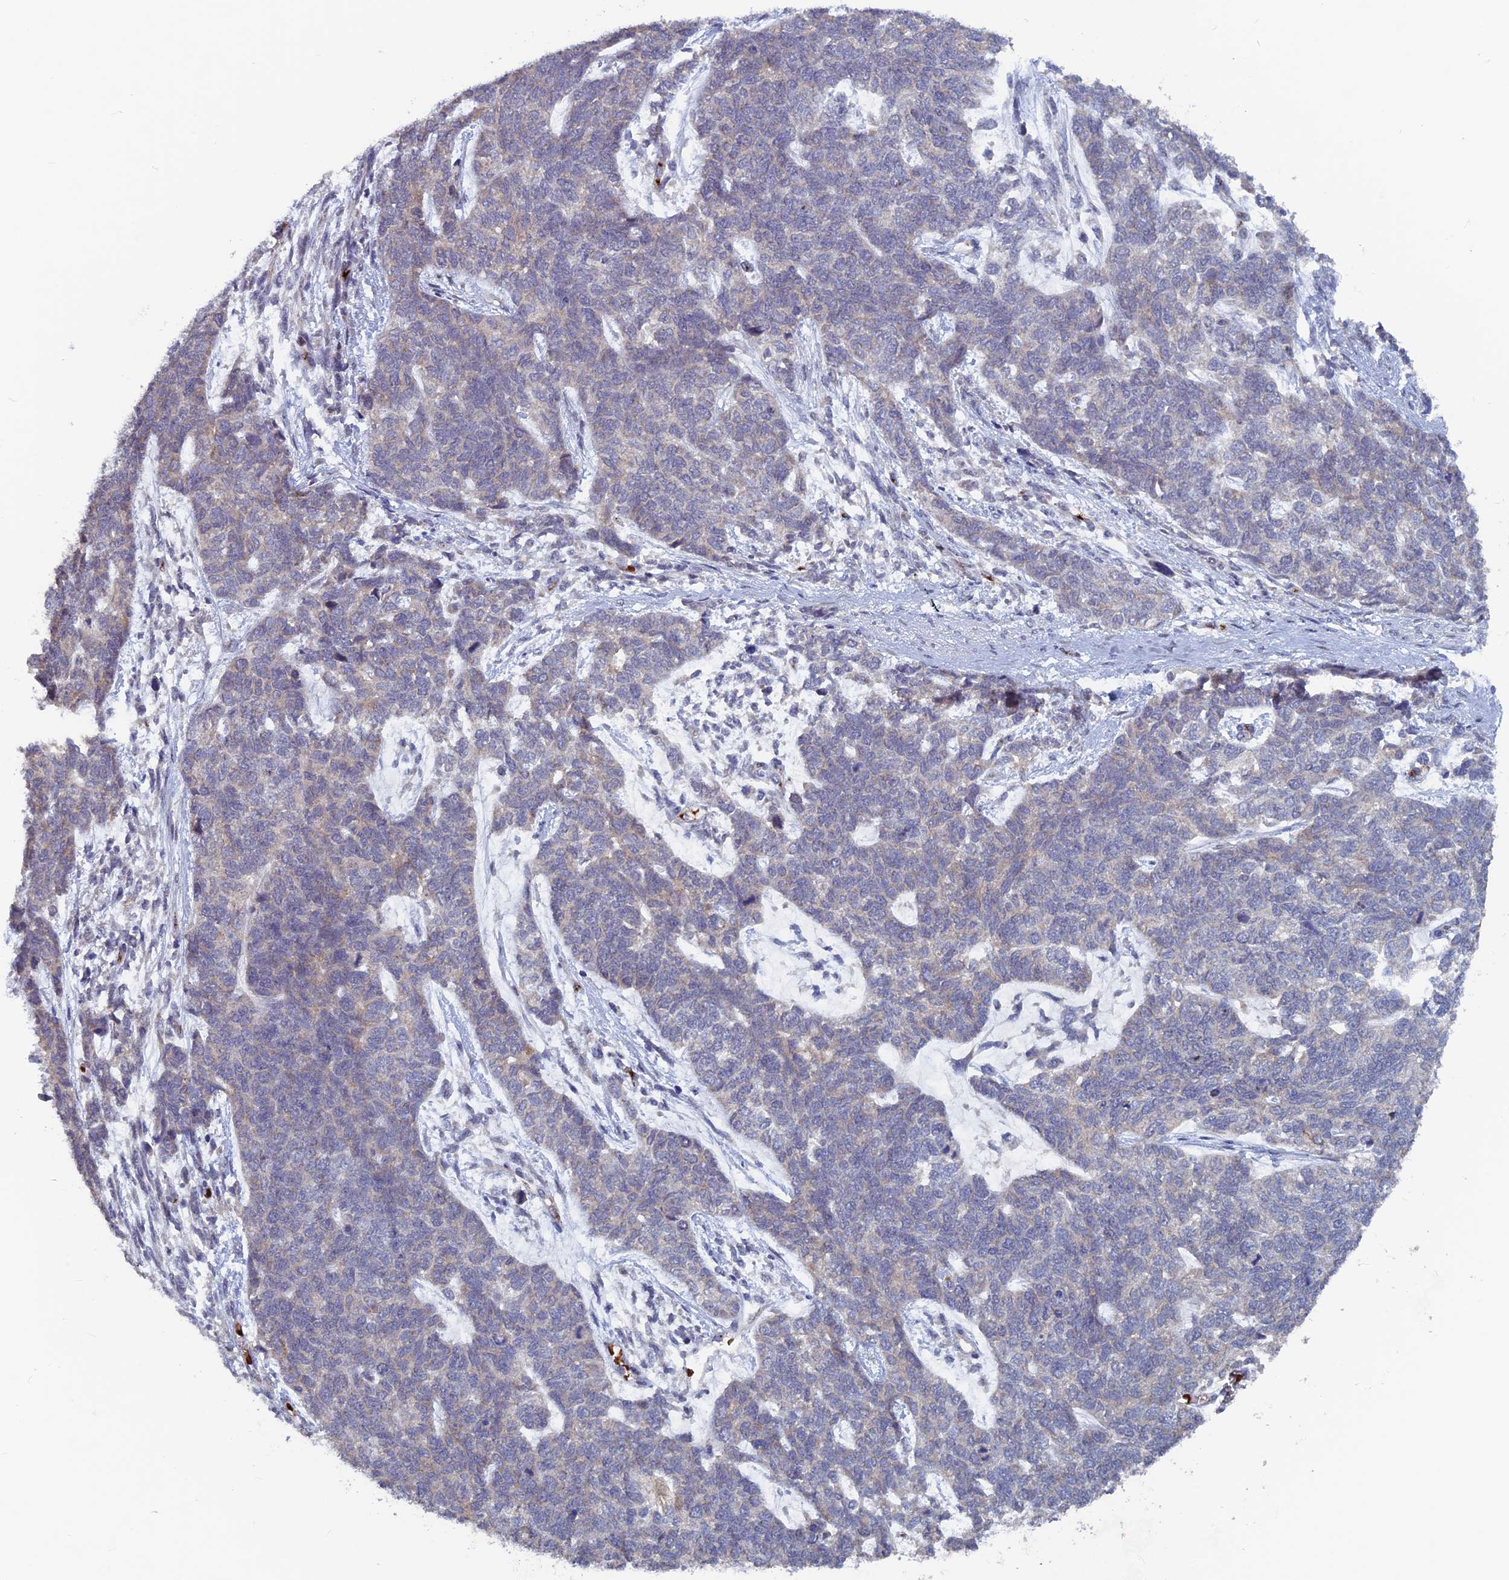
{"staining": {"intensity": "moderate", "quantity": "<25%", "location": "cytoplasmic/membranous"}, "tissue": "cervical cancer", "cell_type": "Tumor cells", "image_type": "cancer", "snomed": [{"axis": "morphology", "description": "Squamous cell carcinoma, NOS"}, {"axis": "topography", "description": "Cervix"}], "caption": "Immunohistochemical staining of human cervical cancer displays low levels of moderate cytoplasmic/membranous protein positivity in about <25% of tumor cells. The staining is performed using DAB (3,3'-diaminobenzidine) brown chromogen to label protein expression. The nuclei are counter-stained blue using hematoxylin.", "gene": "SH3D21", "patient": {"sex": "female", "age": 63}}